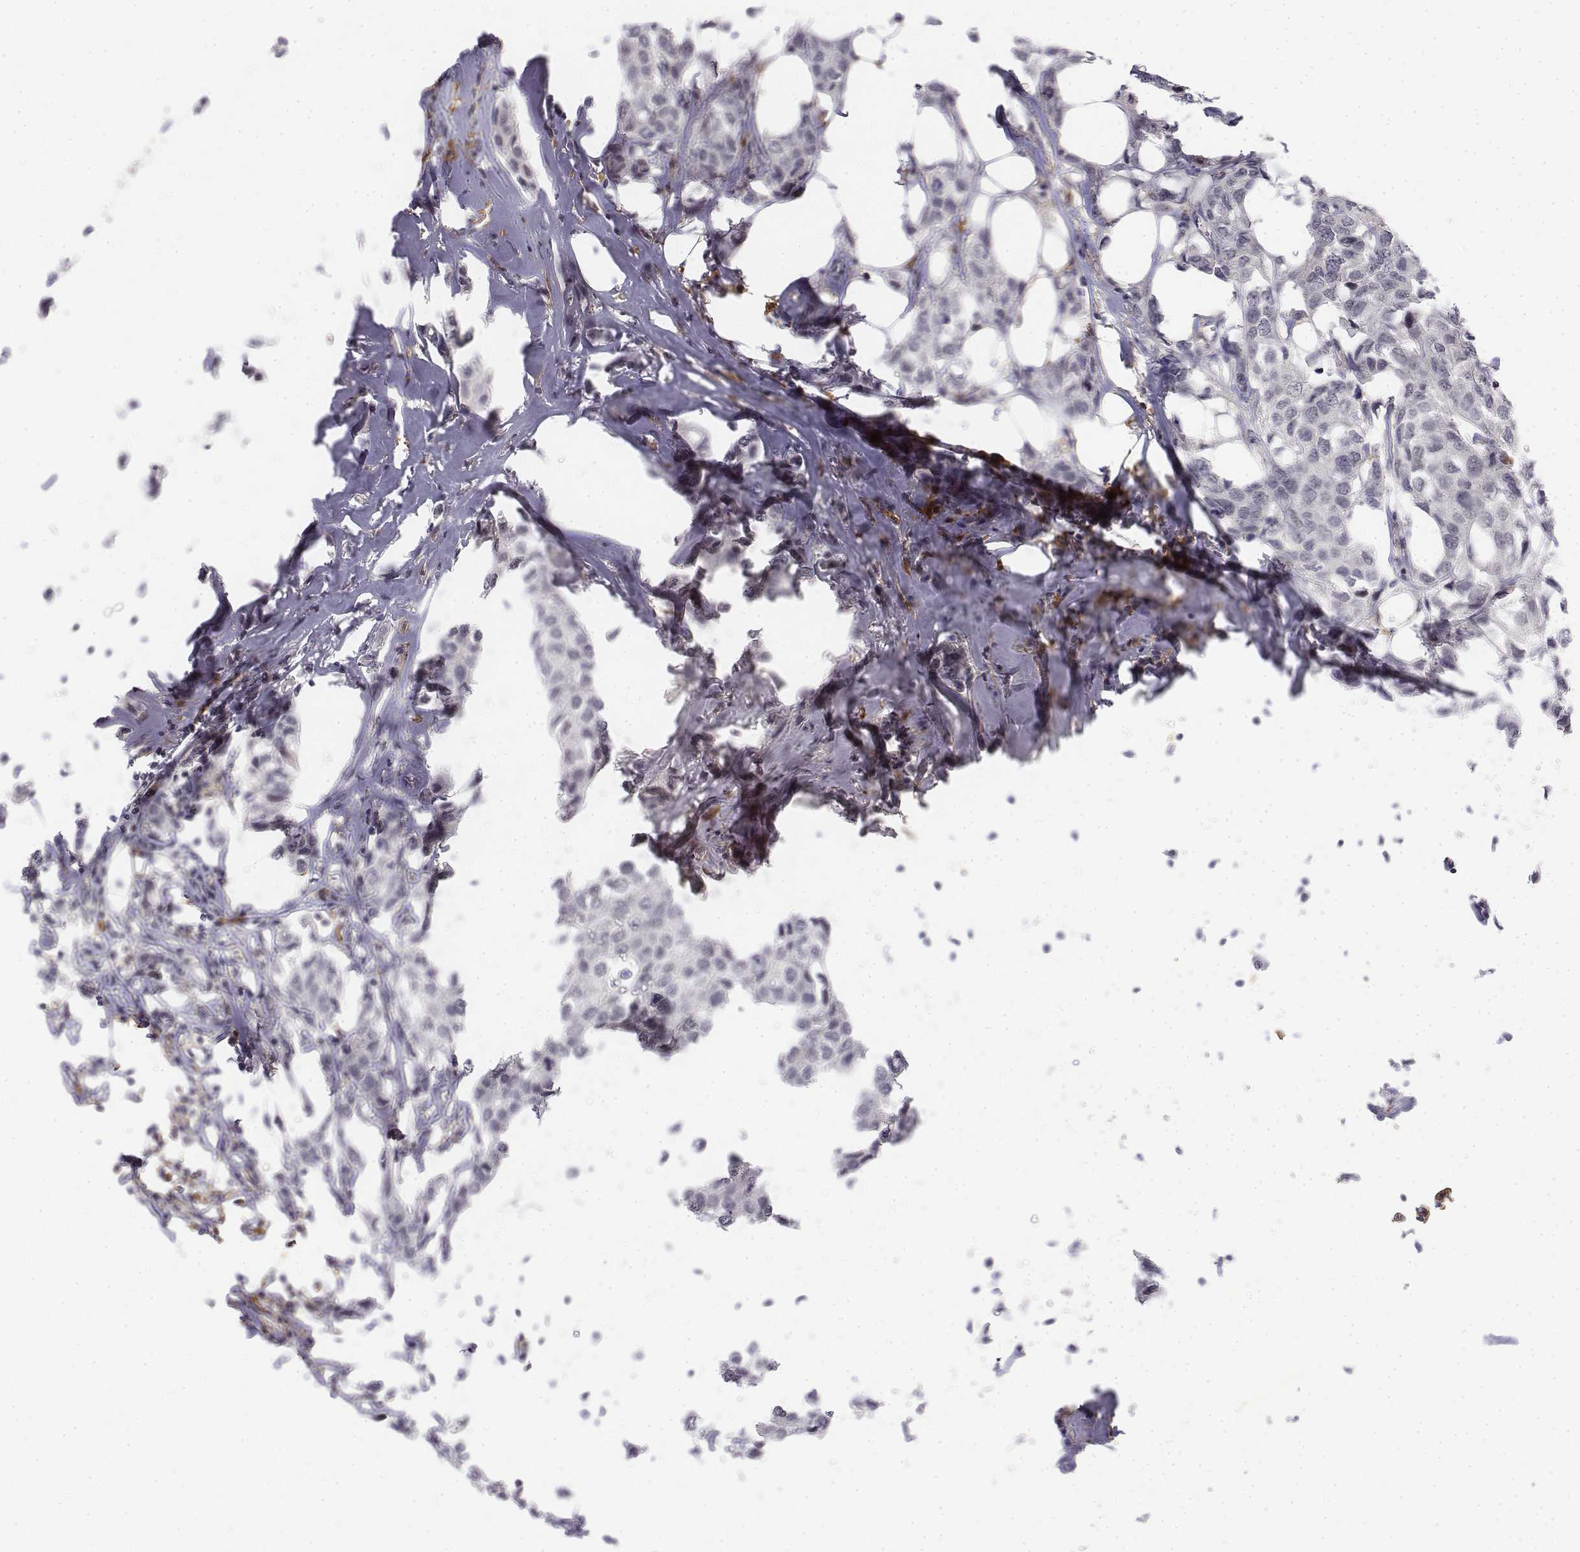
{"staining": {"intensity": "negative", "quantity": "none", "location": "none"}, "tissue": "breast cancer", "cell_type": "Tumor cells", "image_type": "cancer", "snomed": [{"axis": "morphology", "description": "Duct carcinoma"}, {"axis": "topography", "description": "Breast"}], "caption": "High power microscopy image of an immunohistochemistry image of breast cancer (invasive ductal carcinoma), revealing no significant staining in tumor cells. The staining is performed using DAB brown chromogen with nuclei counter-stained in using hematoxylin.", "gene": "CD14", "patient": {"sex": "female", "age": 80}}